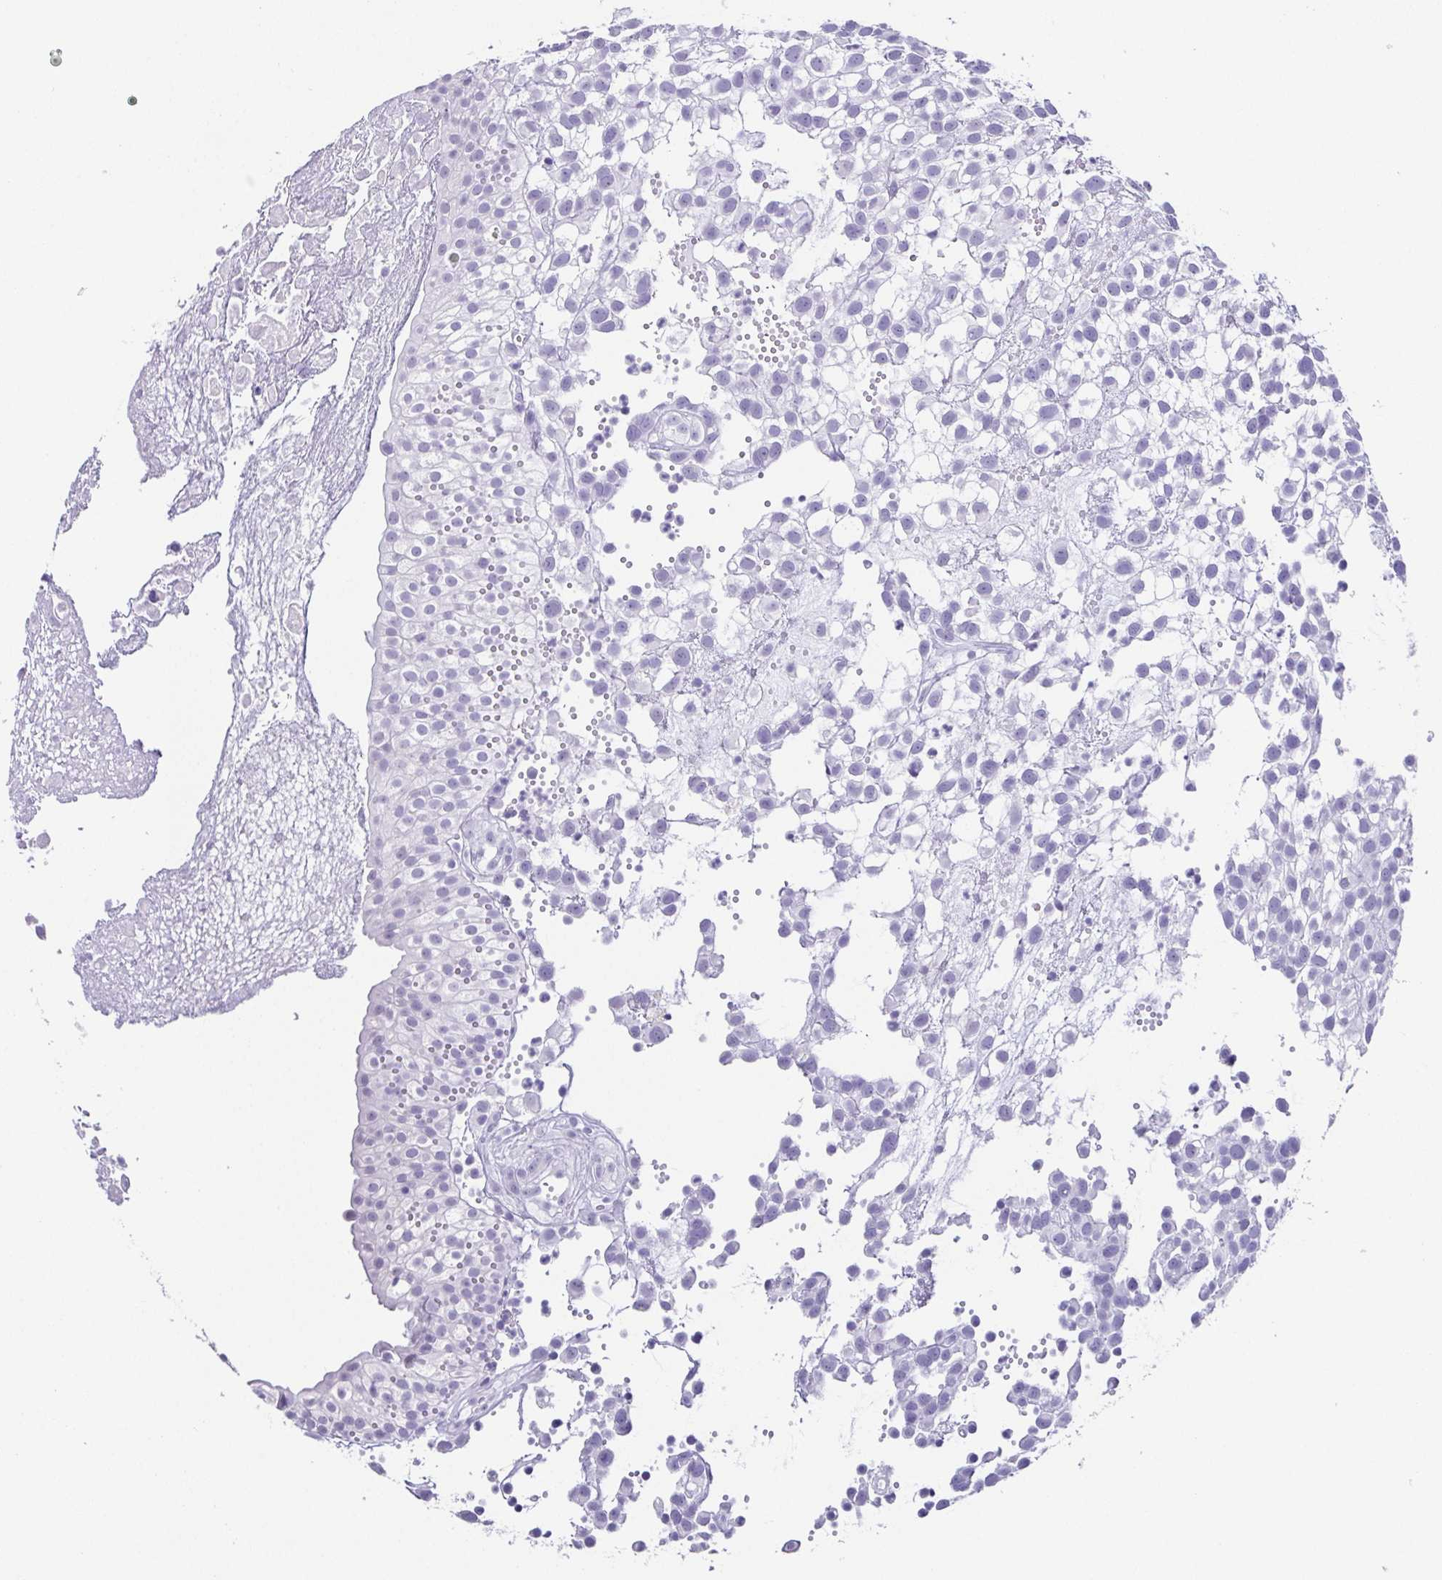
{"staining": {"intensity": "negative", "quantity": "none", "location": "none"}, "tissue": "urothelial cancer", "cell_type": "Tumor cells", "image_type": "cancer", "snomed": [{"axis": "morphology", "description": "Urothelial carcinoma, High grade"}, {"axis": "topography", "description": "Urinary bladder"}], "caption": "Immunohistochemical staining of human urothelial cancer exhibits no significant positivity in tumor cells.", "gene": "ESX1", "patient": {"sex": "male", "age": 56}}